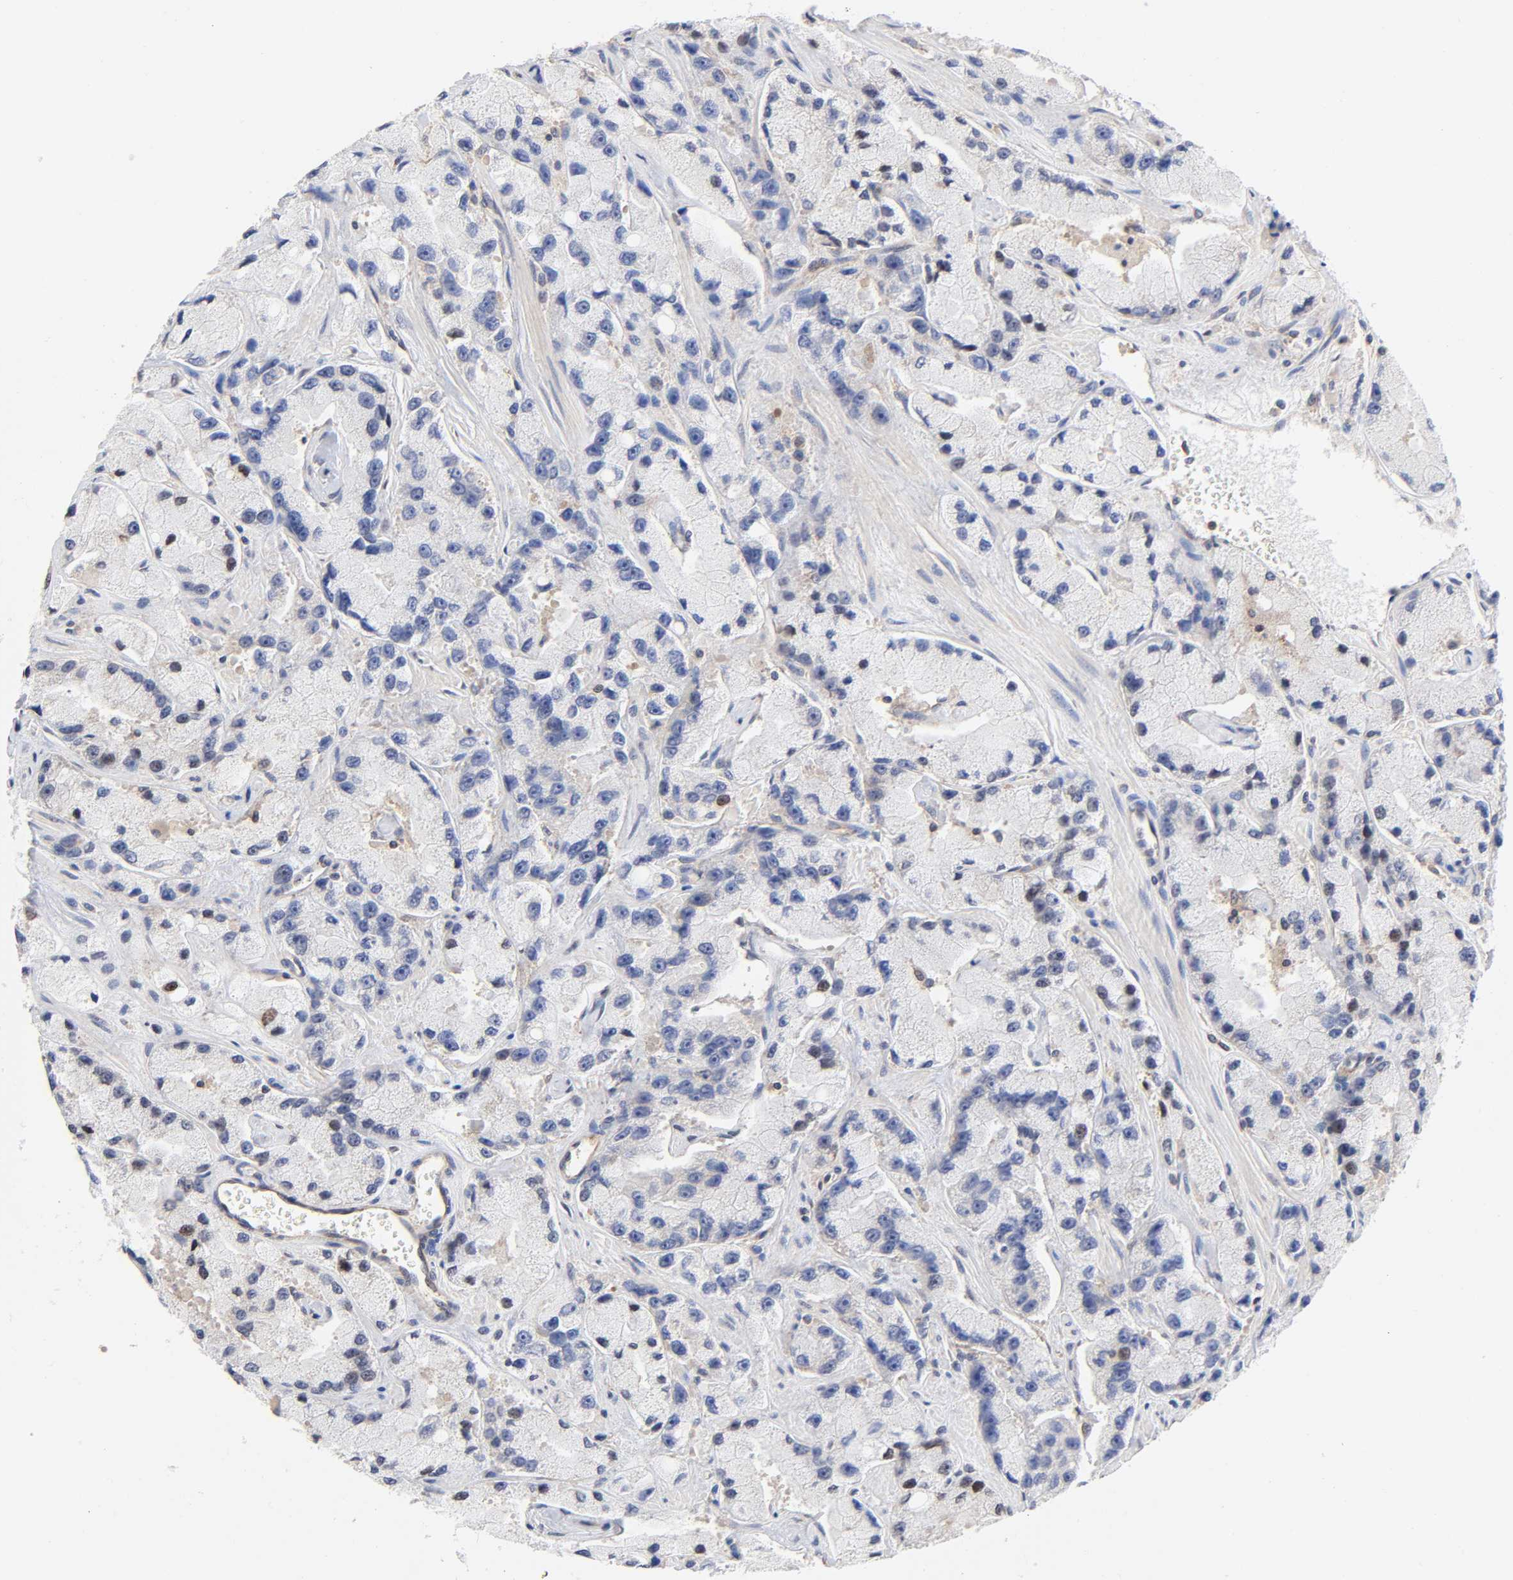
{"staining": {"intensity": "negative", "quantity": "none", "location": "none"}, "tissue": "prostate cancer", "cell_type": "Tumor cells", "image_type": "cancer", "snomed": [{"axis": "morphology", "description": "Adenocarcinoma, High grade"}, {"axis": "topography", "description": "Prostate"}], "caption": "Immunohistochemical staining of prostate high-grade adenocarcinoma shows no significant expression in tumor cells. The staining is performed using DAB (3,3'-diaminobenzidine) brown chromogen with nuclei counter-stained in using hematoxylin.", "gene": "PAFAH1B1", "patient": {"sex": "male", "age": 58}}